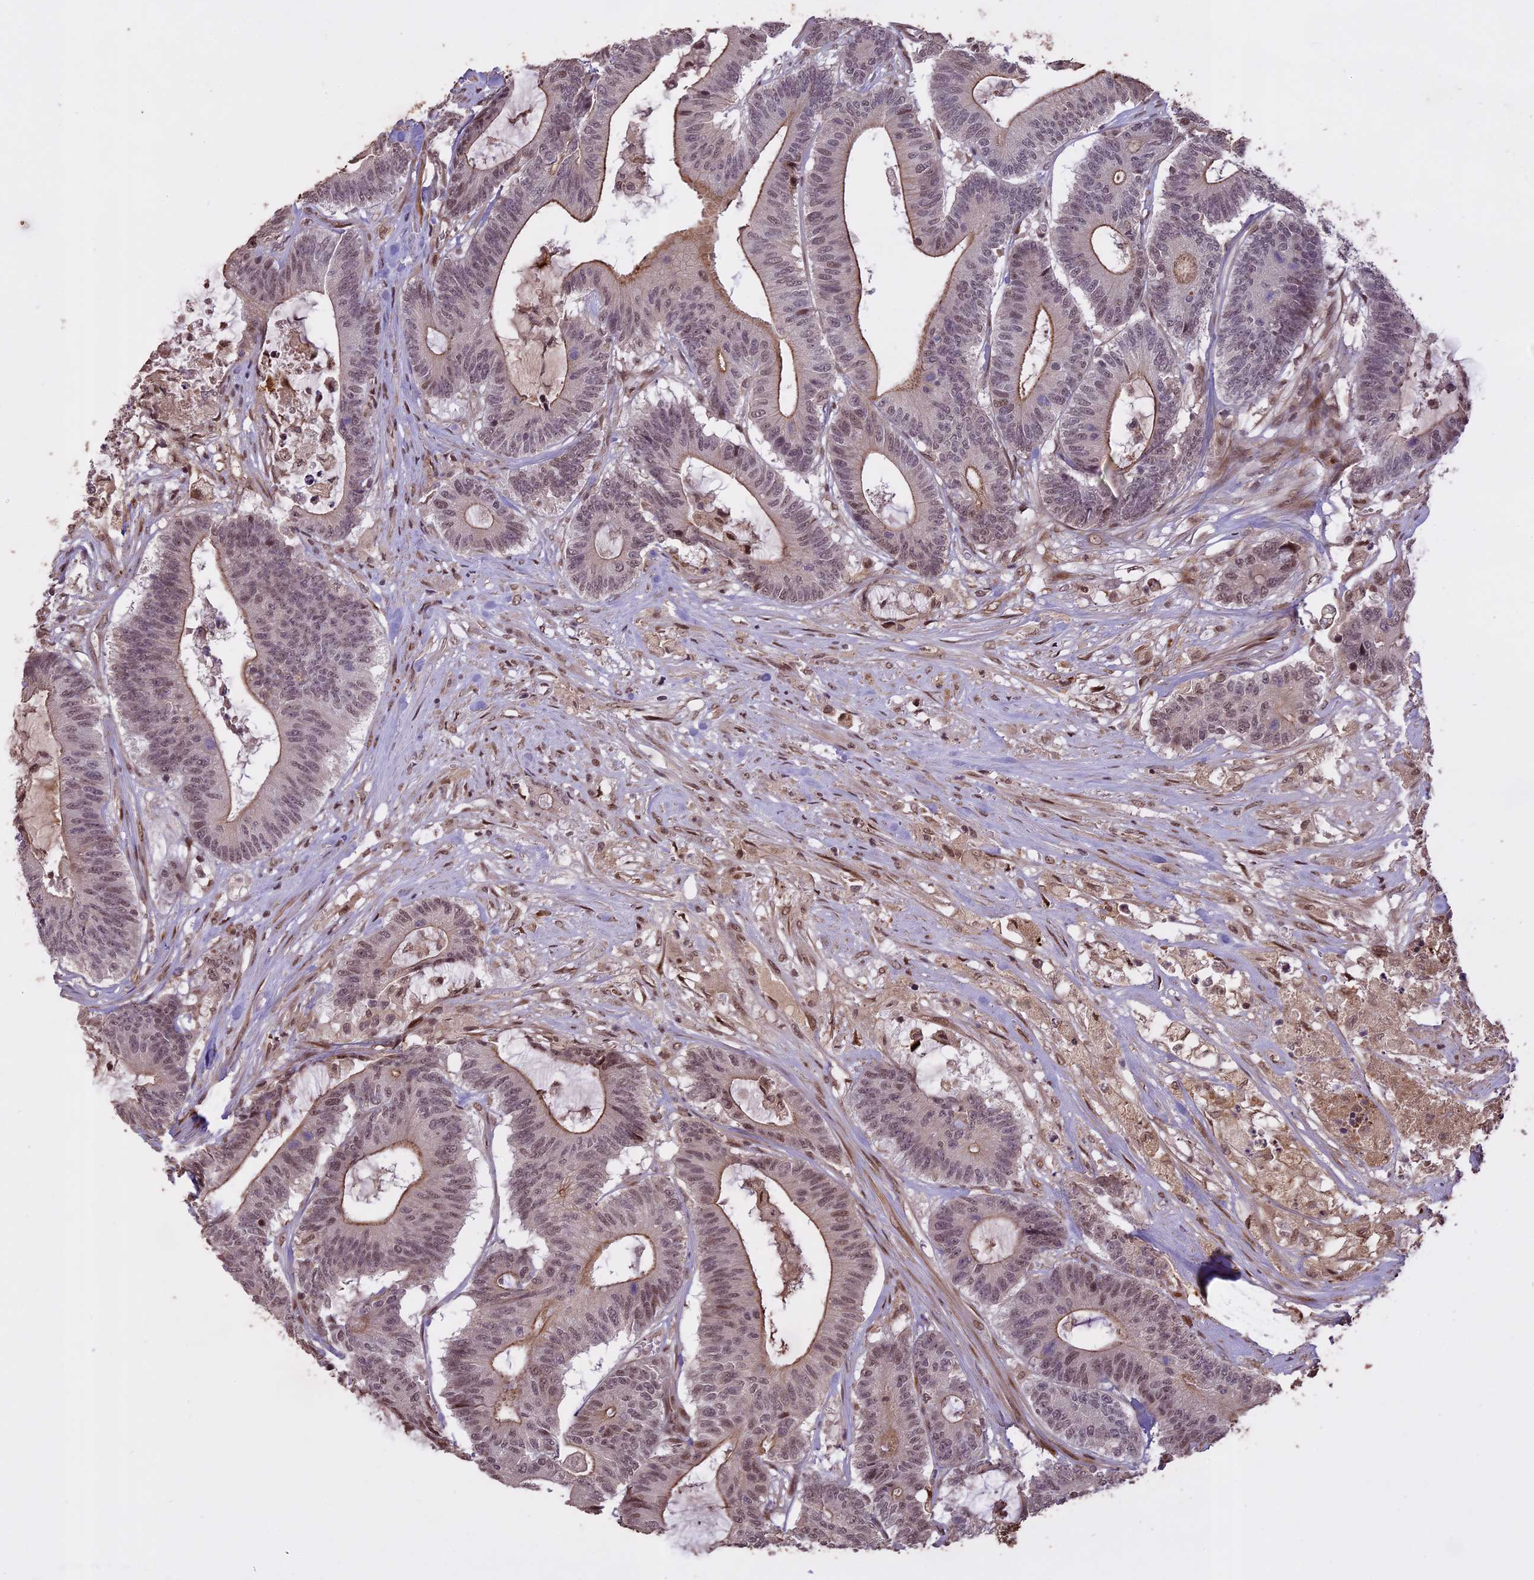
{"staining": {"intensity": "weak", "quantity": "25%-75%", "location": "nuclear"}, "tissue": "colorectal cancer", "cell_type": "Tumor cells", "image_type": "cancer", "snomed": [{"axis": "morphology", "description": "Adenocarcinoma, NOS"}, {"axis": "topography", "description": "Colon"}], "caption": "The immunohistochemical stain highlights weak nuclear expression in tumor cells of colorectal cancer (adenocarcinoma) tissue. Nuclei are stained in blue.", "gene": "PRELID2", "patient": {"sex": "female", "age": 84}}